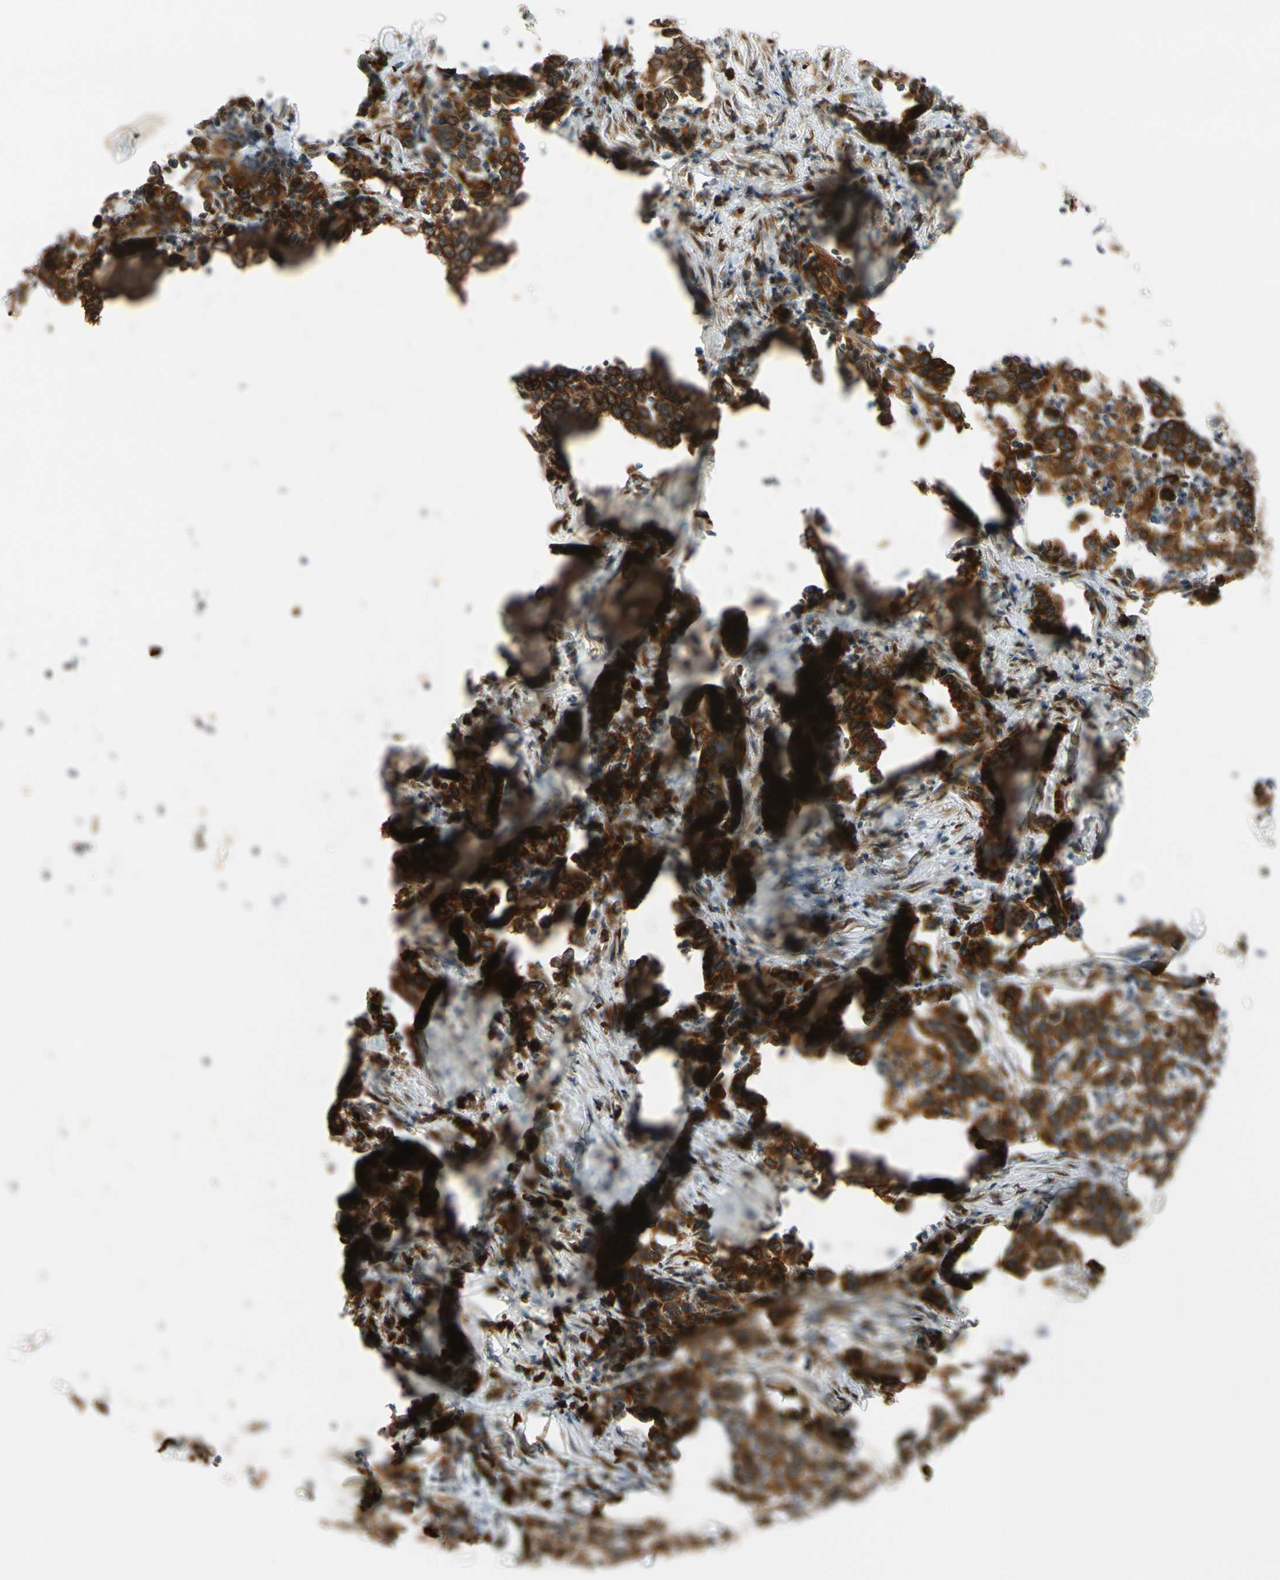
{"staining": {"intensity": "strong", "quantity": ">75%", "location": "cytoplasmic/membranous"}, "tissue": "urothelial cancer", "cell_type": "Tumor cells", "image_type": "cancer", "snomed": [{"axis": "morphology", "description": "Urothelial carcinoma, High grade"}, {"axis": "topography", "description": "Urinary bladder"}], "caption": "High-magnification brightfield microscopy of urothelial cancer stained with DAB (brown) and counterstained with hematoxylin (blue). tumor cells exhibit strong cytoplasmic/membranous staining is appreciated in about>75% of cells.", "gene": "RPN2", "patient": {"sex": "male", "age": 61}}